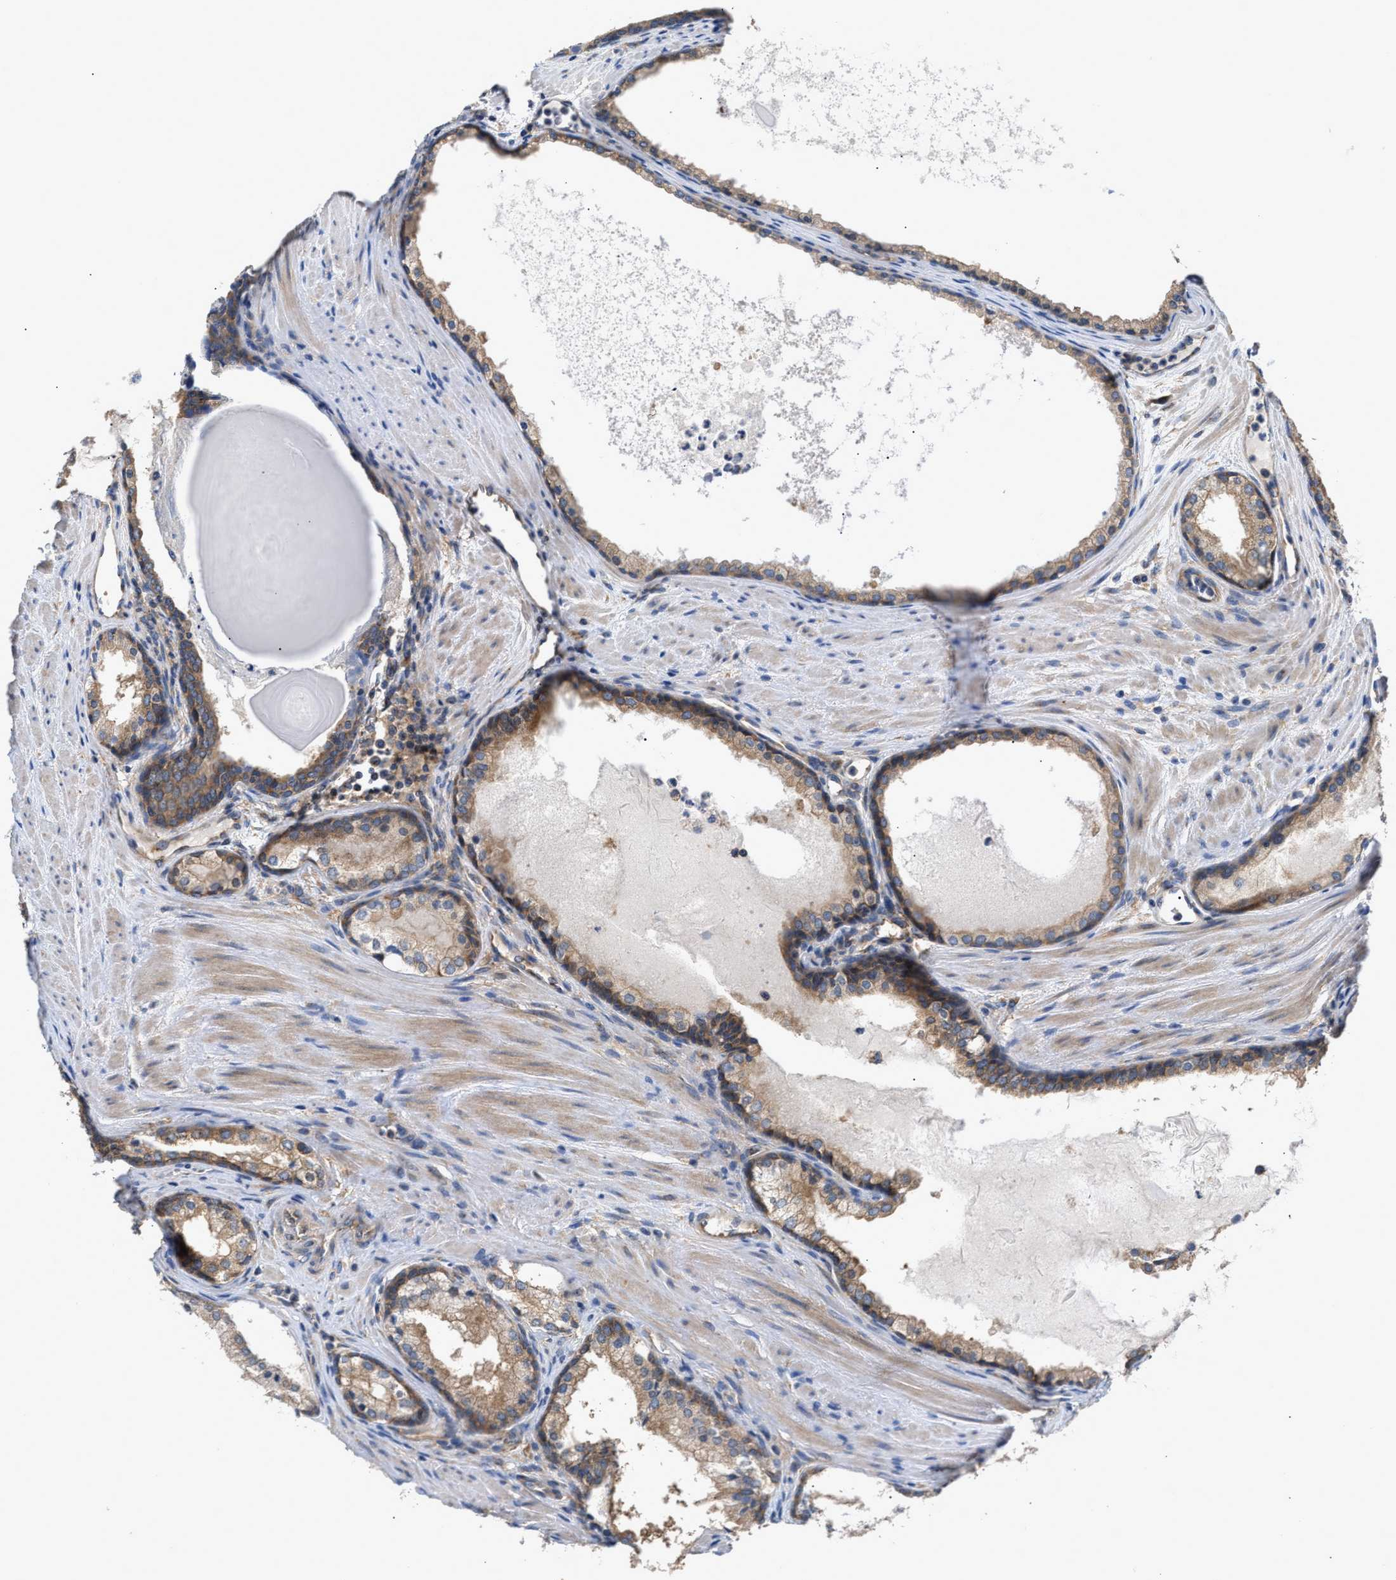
{"staining": {"intensity": "moderate", "quantity": ">75%", "location": "cytoplasmic/membranous"}, "tissue": "prostate cancer", "cell_type": "Tumor cells", "image_type": "cancer", "snomed": [{"axis": "morphology", "description": "Adenocarcinoma, Medium grade"}, {"axis": "topography", "description": "Prostate"}], "caption": "High-magnification brightfield microscopy of prostate cancer (medium-grade adenocarcinoma) stained with DAB (3,3'-diaminobenzidine) (brown) and counterstained with hematoxylin (blue). tumor cells exhibit moderate cytoplasmic/membranous staining is appreciated in about>75% of cells.", "gene": "LAPTM4B", "patient": {"sex": "male", "age": 72}}